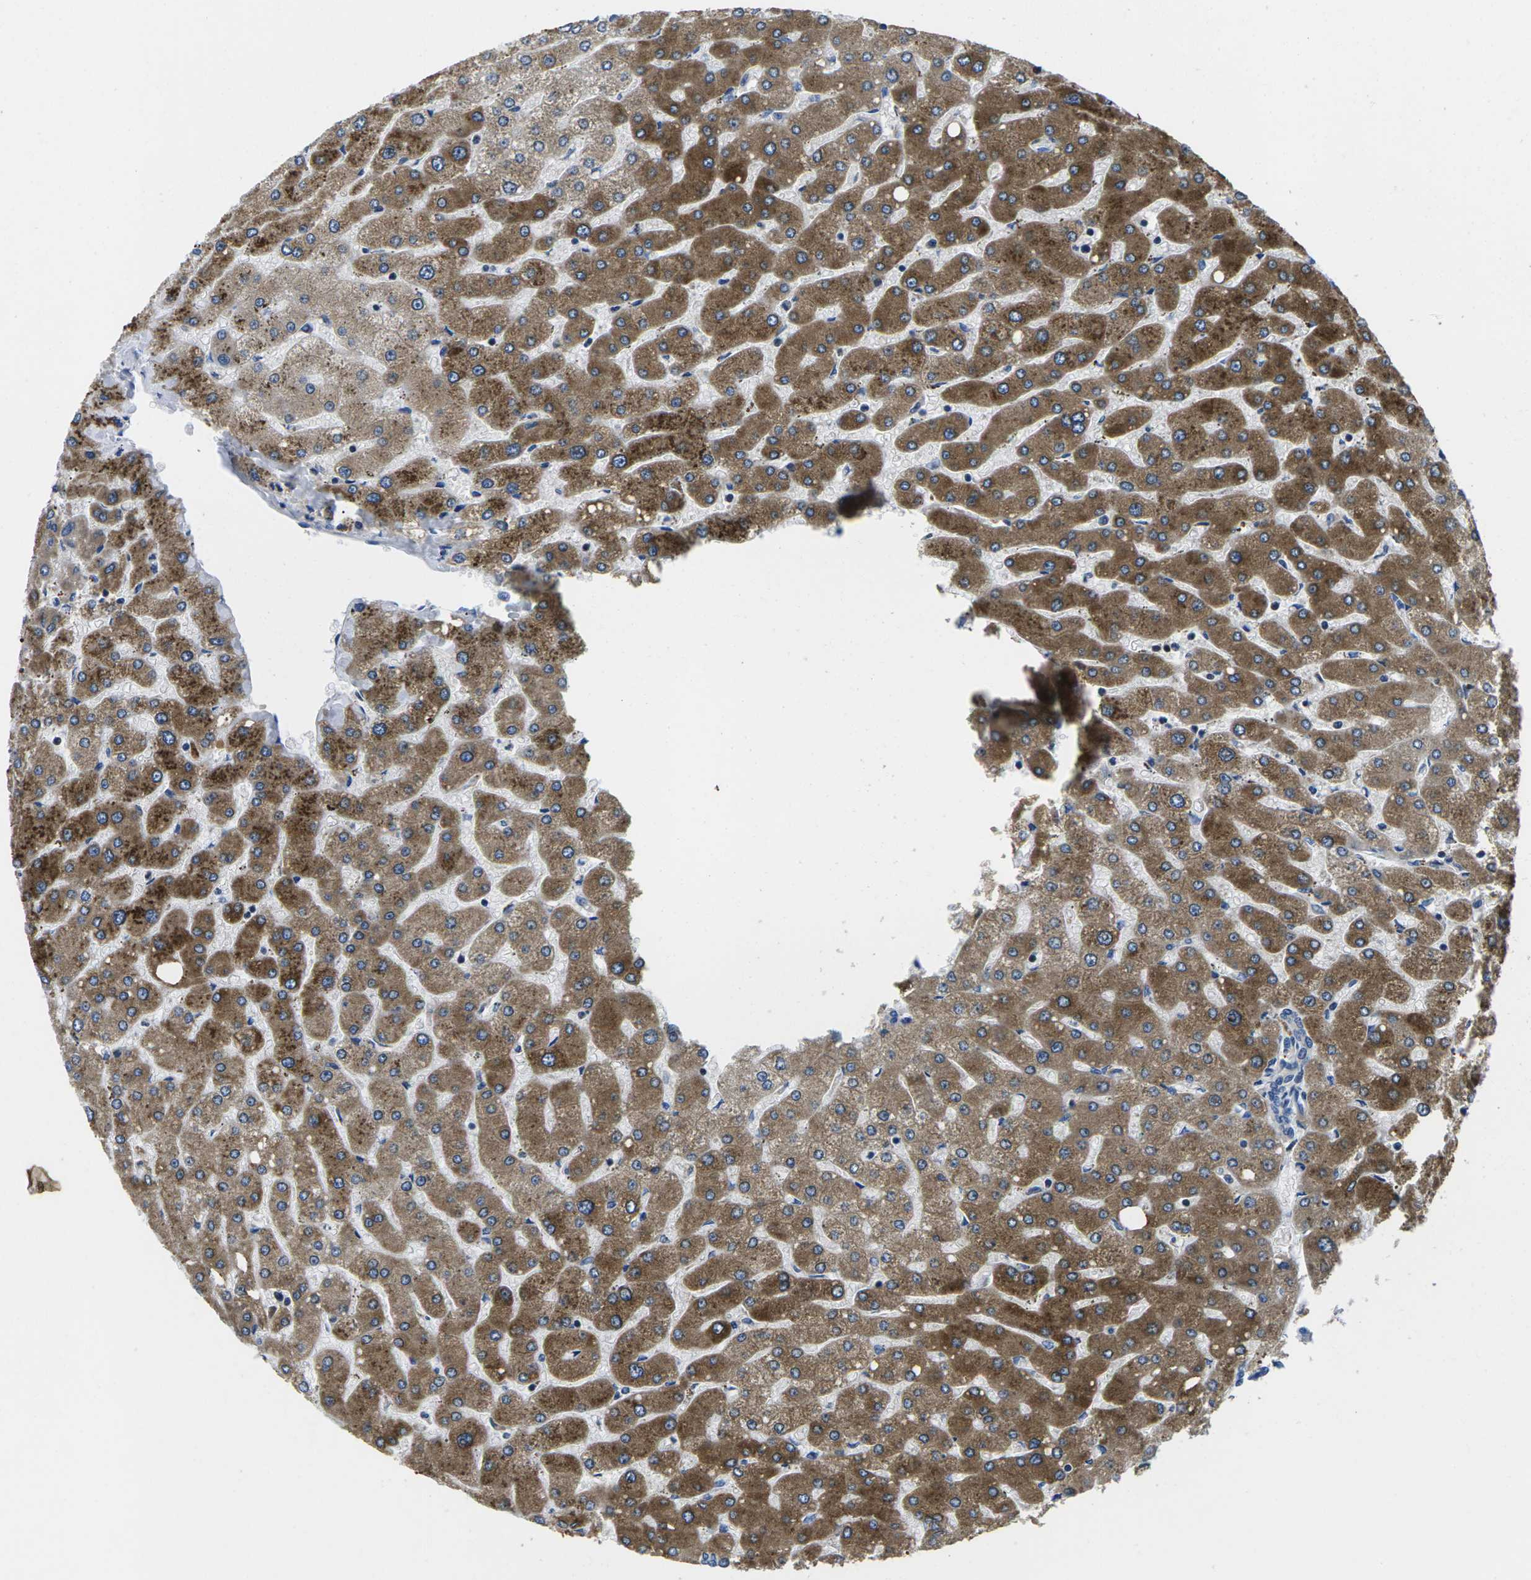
{"staining": {"intensity": "negative", "quantity": "none", "location": "none"}, "tissue": "liver", "cell_type": "Cholangiocytes", "image_type": "normal", "snomed": [{"axis": "morphology", "description": "Normal tissue, NOS"}, {"axis": "topography", "description": "Liver"}], "caption": "The micrograph demonstrates no staining of cholangiocytes in normal liver.", "gene": "PLCE1", "patient": {"sex": "male", "age": 55}}